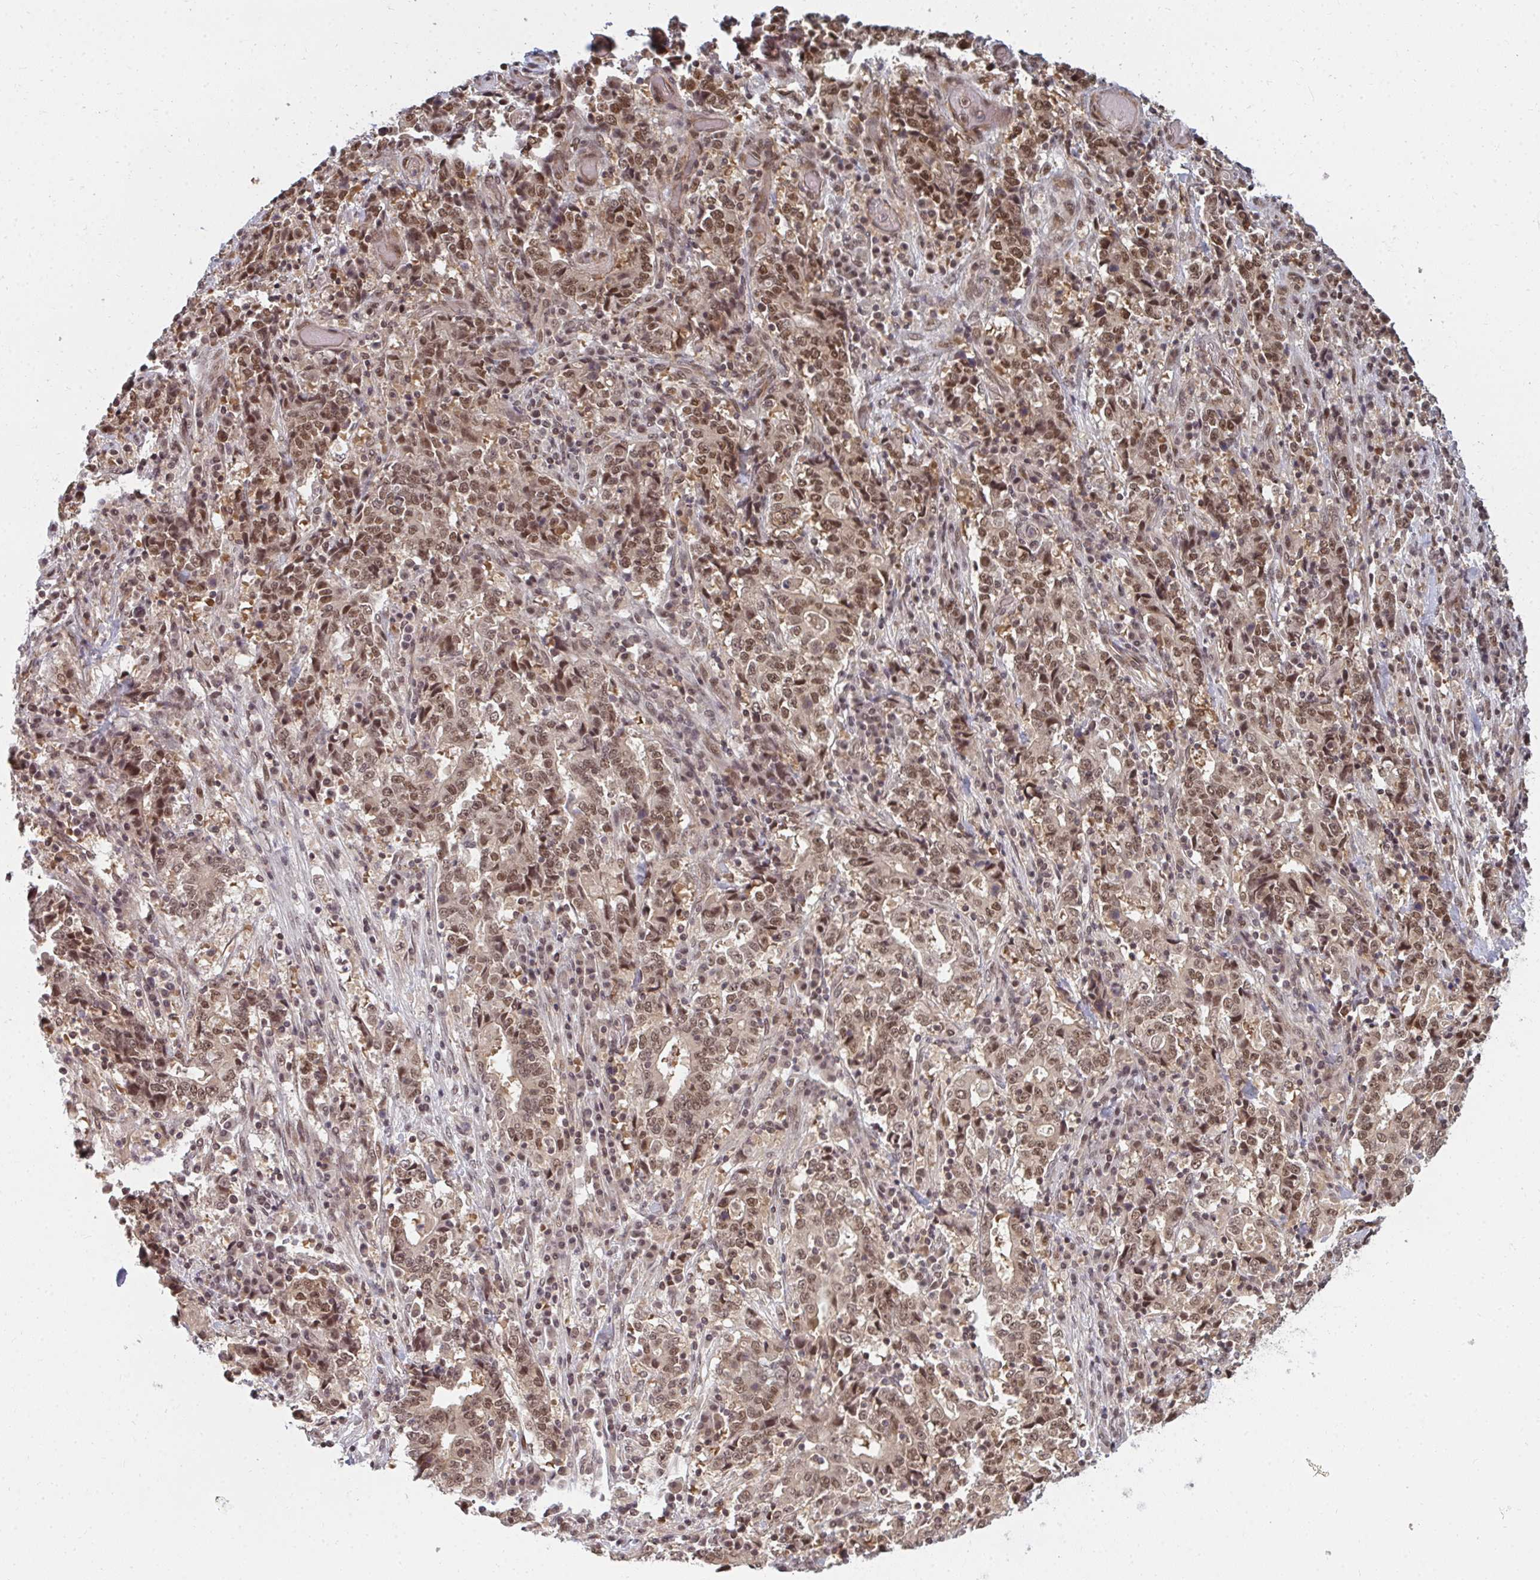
{"staining": {"intensity": "moderate", "quantity": ">75%", "location": "nuclear"}, "tissue": "stomach cancer", "cell_type": "Tumor cells", "image_type": "cancer", "snomed": [{"axis": "morphology", "description": "Normal tissue, NOS"}, {"axis": "morphology", "description": "Adenocarcinoma, NOS"}, {"axis": "topography", "description": "Stomach, upper"}, {"axis": "topography", "description": "Stomach"}], "caption": "Brown immunohistochemical staining in adenocarcinoma (stomach) displays moderate nuclear expression in about >75% of tumor cells.", "gene": "GTF3C6", "patient": {"sex": "male", "age": 59}}